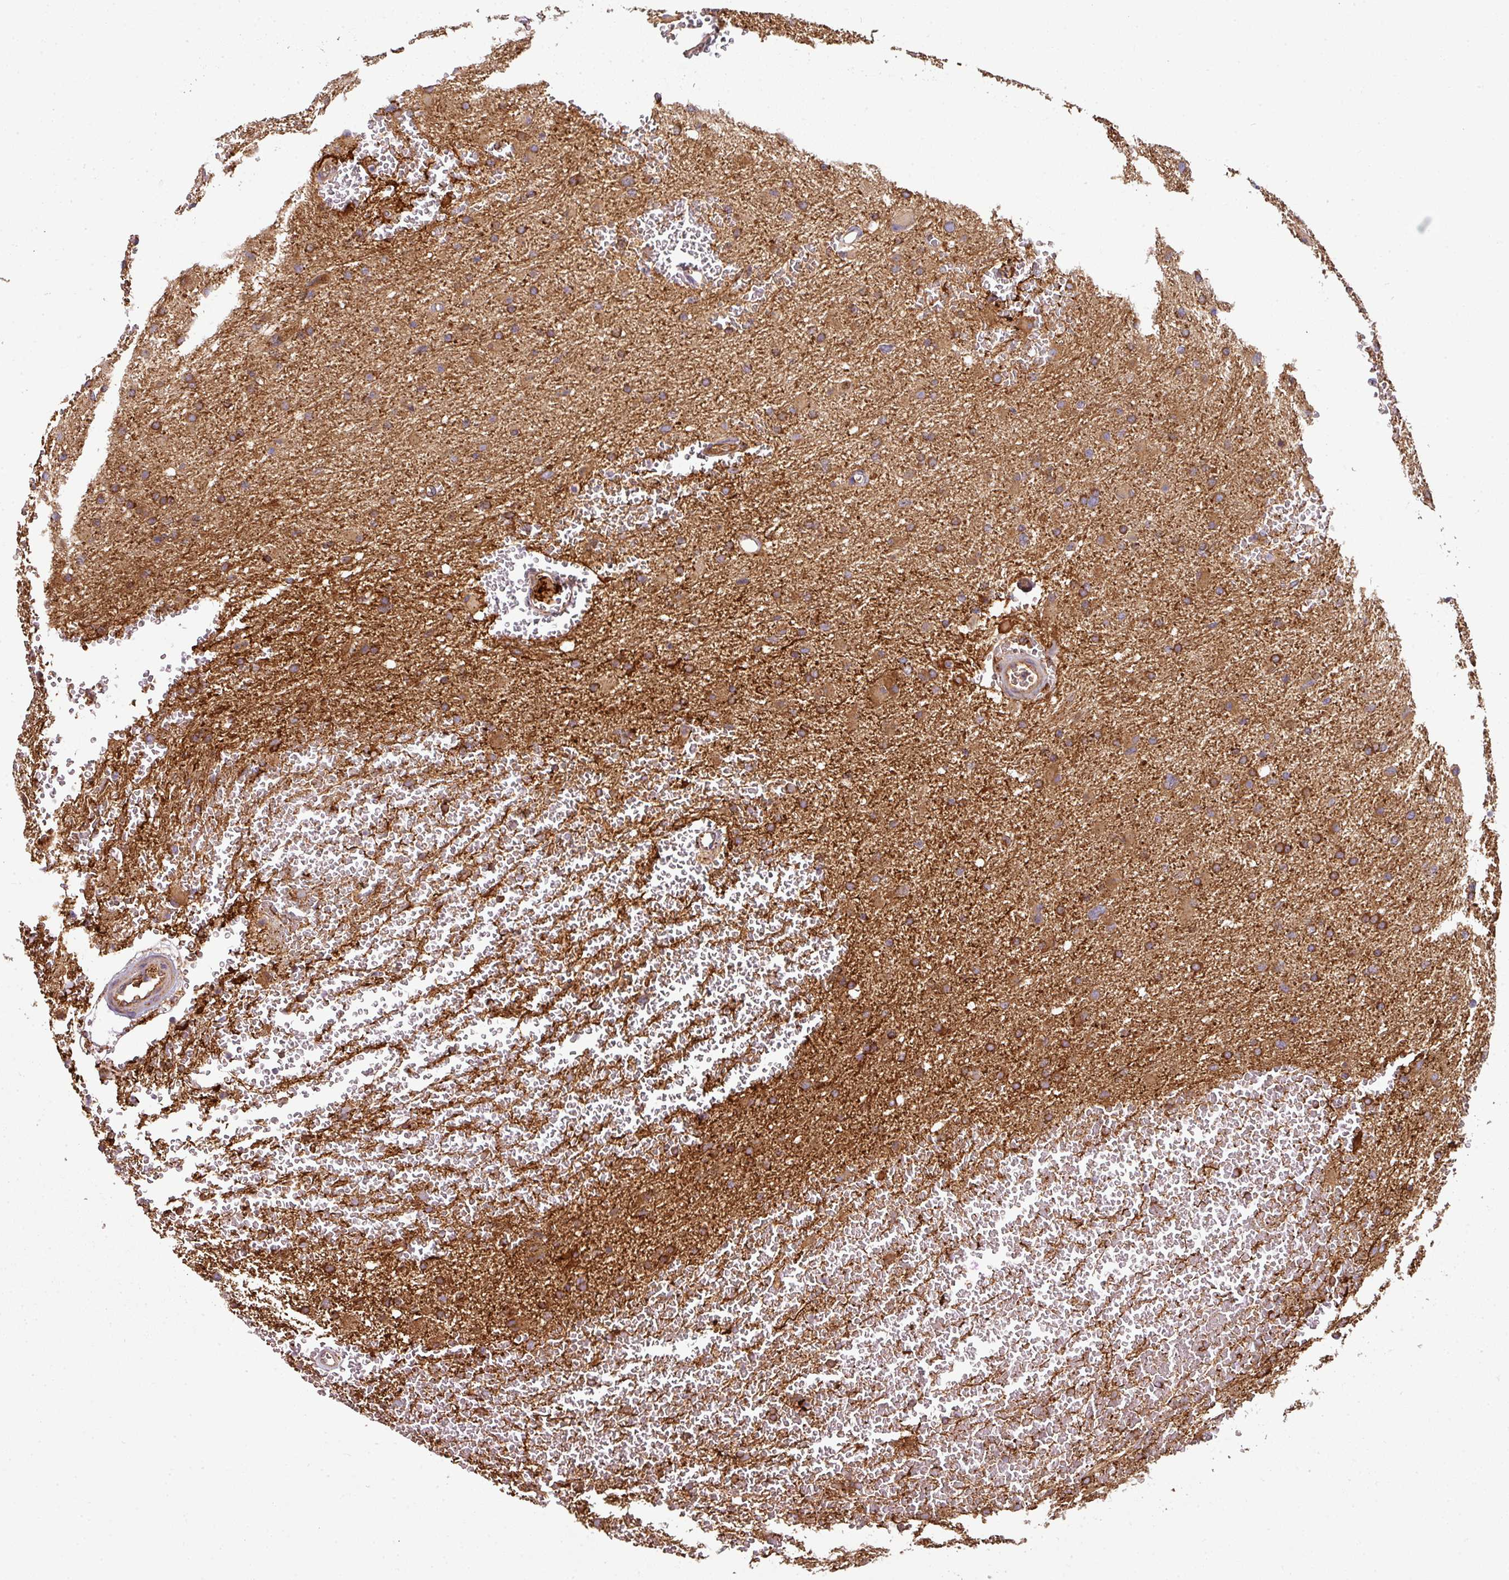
{"staining": {"intensity": "moderate", "quantity": ">75%", "location": "cytoplasmic/membranous"}, "tissue": "glioma", "cell_type": "Tumor cells", "image_type": "cancer", "snomed": [{"axis": "morphology", "description": "Glioma, malignant, High grade"}, {"axis": "topography", "description": "Cerebral cortex"}], "caption": "An immunohistochemistry (IHC) histopathology image of tumor tissue is shown. Protein staining in brown labels moderate cytoplasmic/membranous positivity in malignant high-grade glioma within tumor cells.", "gene": "PRELID3B", "patient": {"sex": "female", "age": 36}}